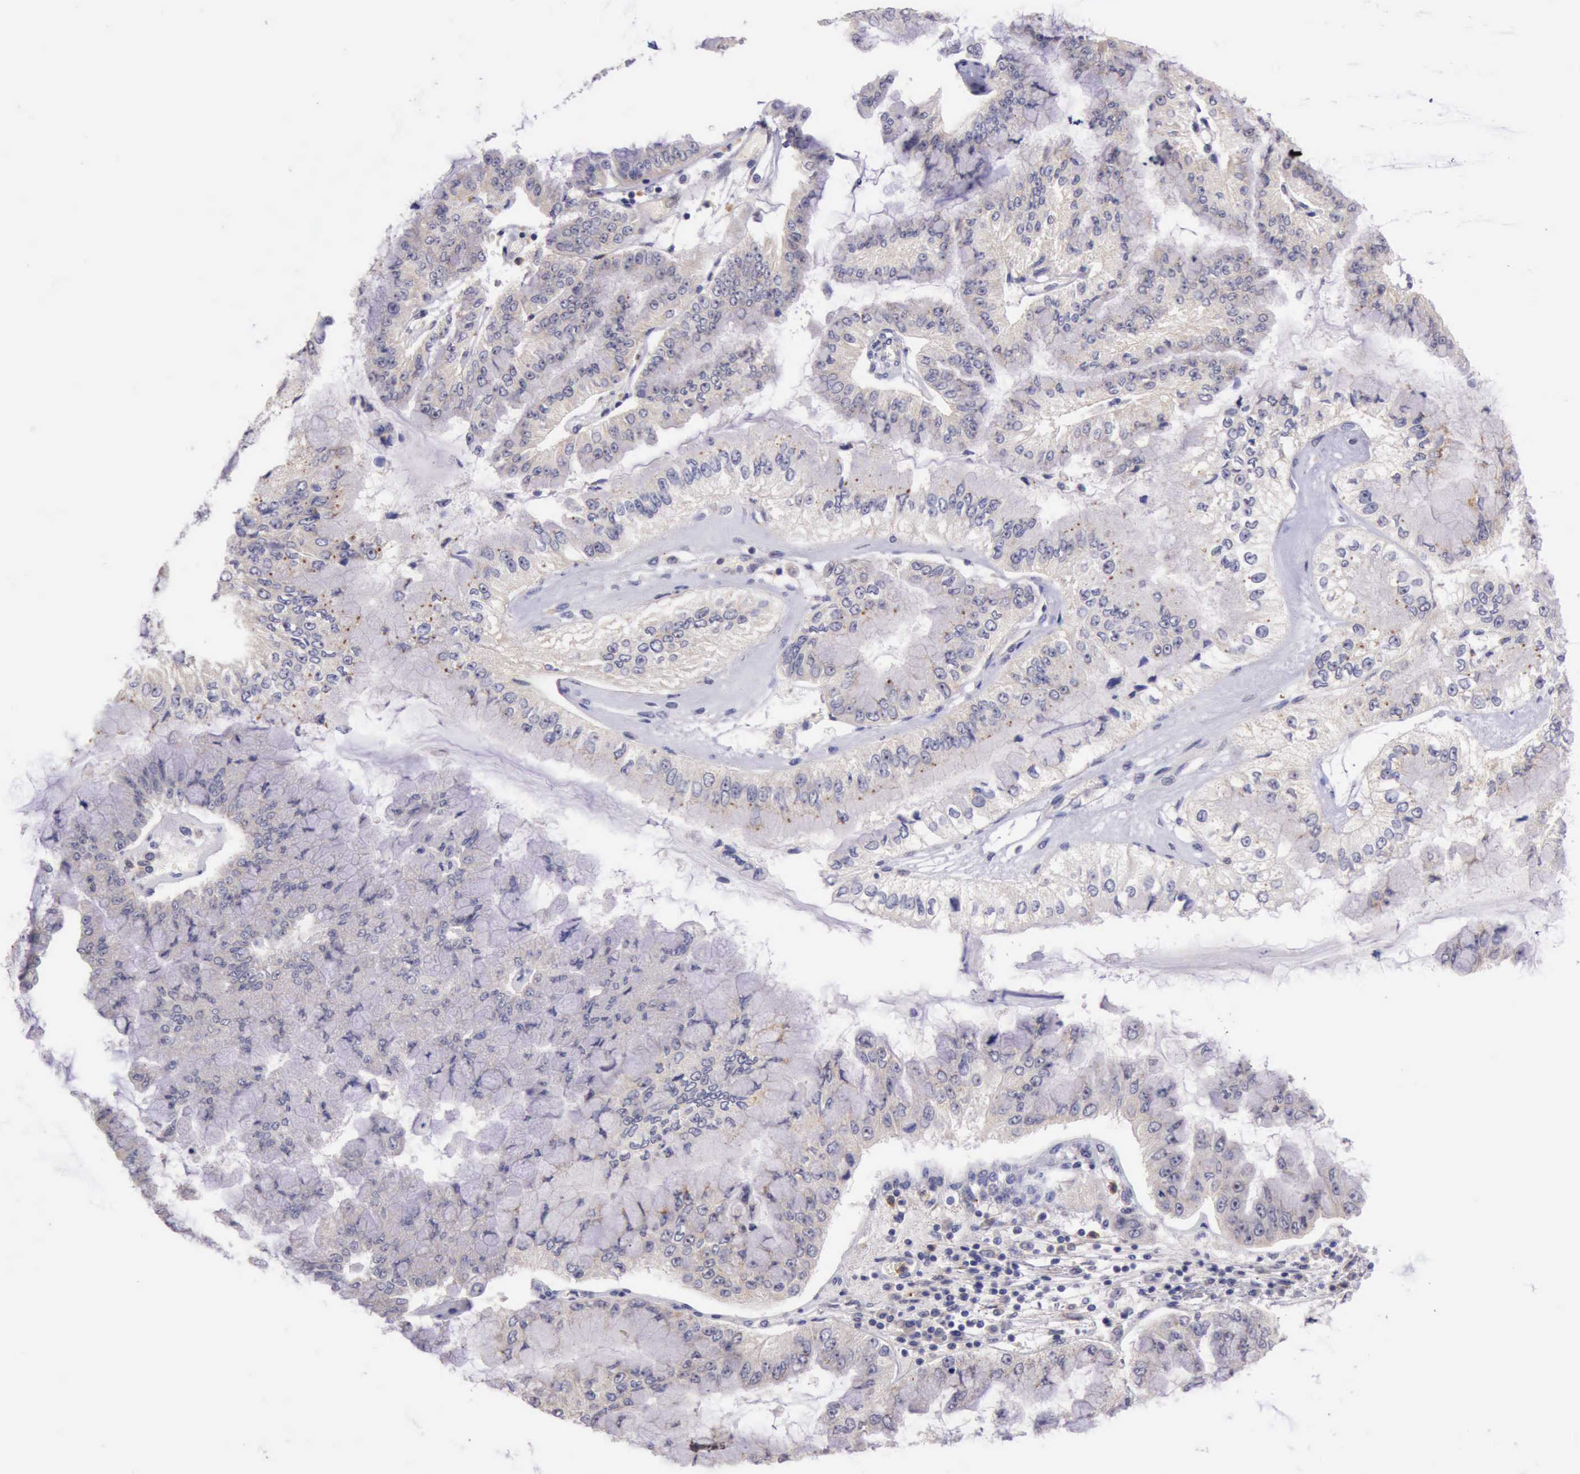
{"staining": {"intensity": "weak", "quantity": ">75%", "location": "cytoplasmic/membranous"}, "tissue": "liver cancer", "cell_type": "Tumor cells", "image_type": "cancer", "snomed": [{"axis": "morphology", "description": "Cholangiocarcinoma"}, {"axis": "topography", "description": "Liver"}], "caption": "Immunohistochemical staining of human liver cholangiocarcinoma demonstrates weak cytoplasmic/membranous protein expression in about >75% of tumor cells.", "gene": "PLEK2", "patient": {"sex": "female", "age": 79}}